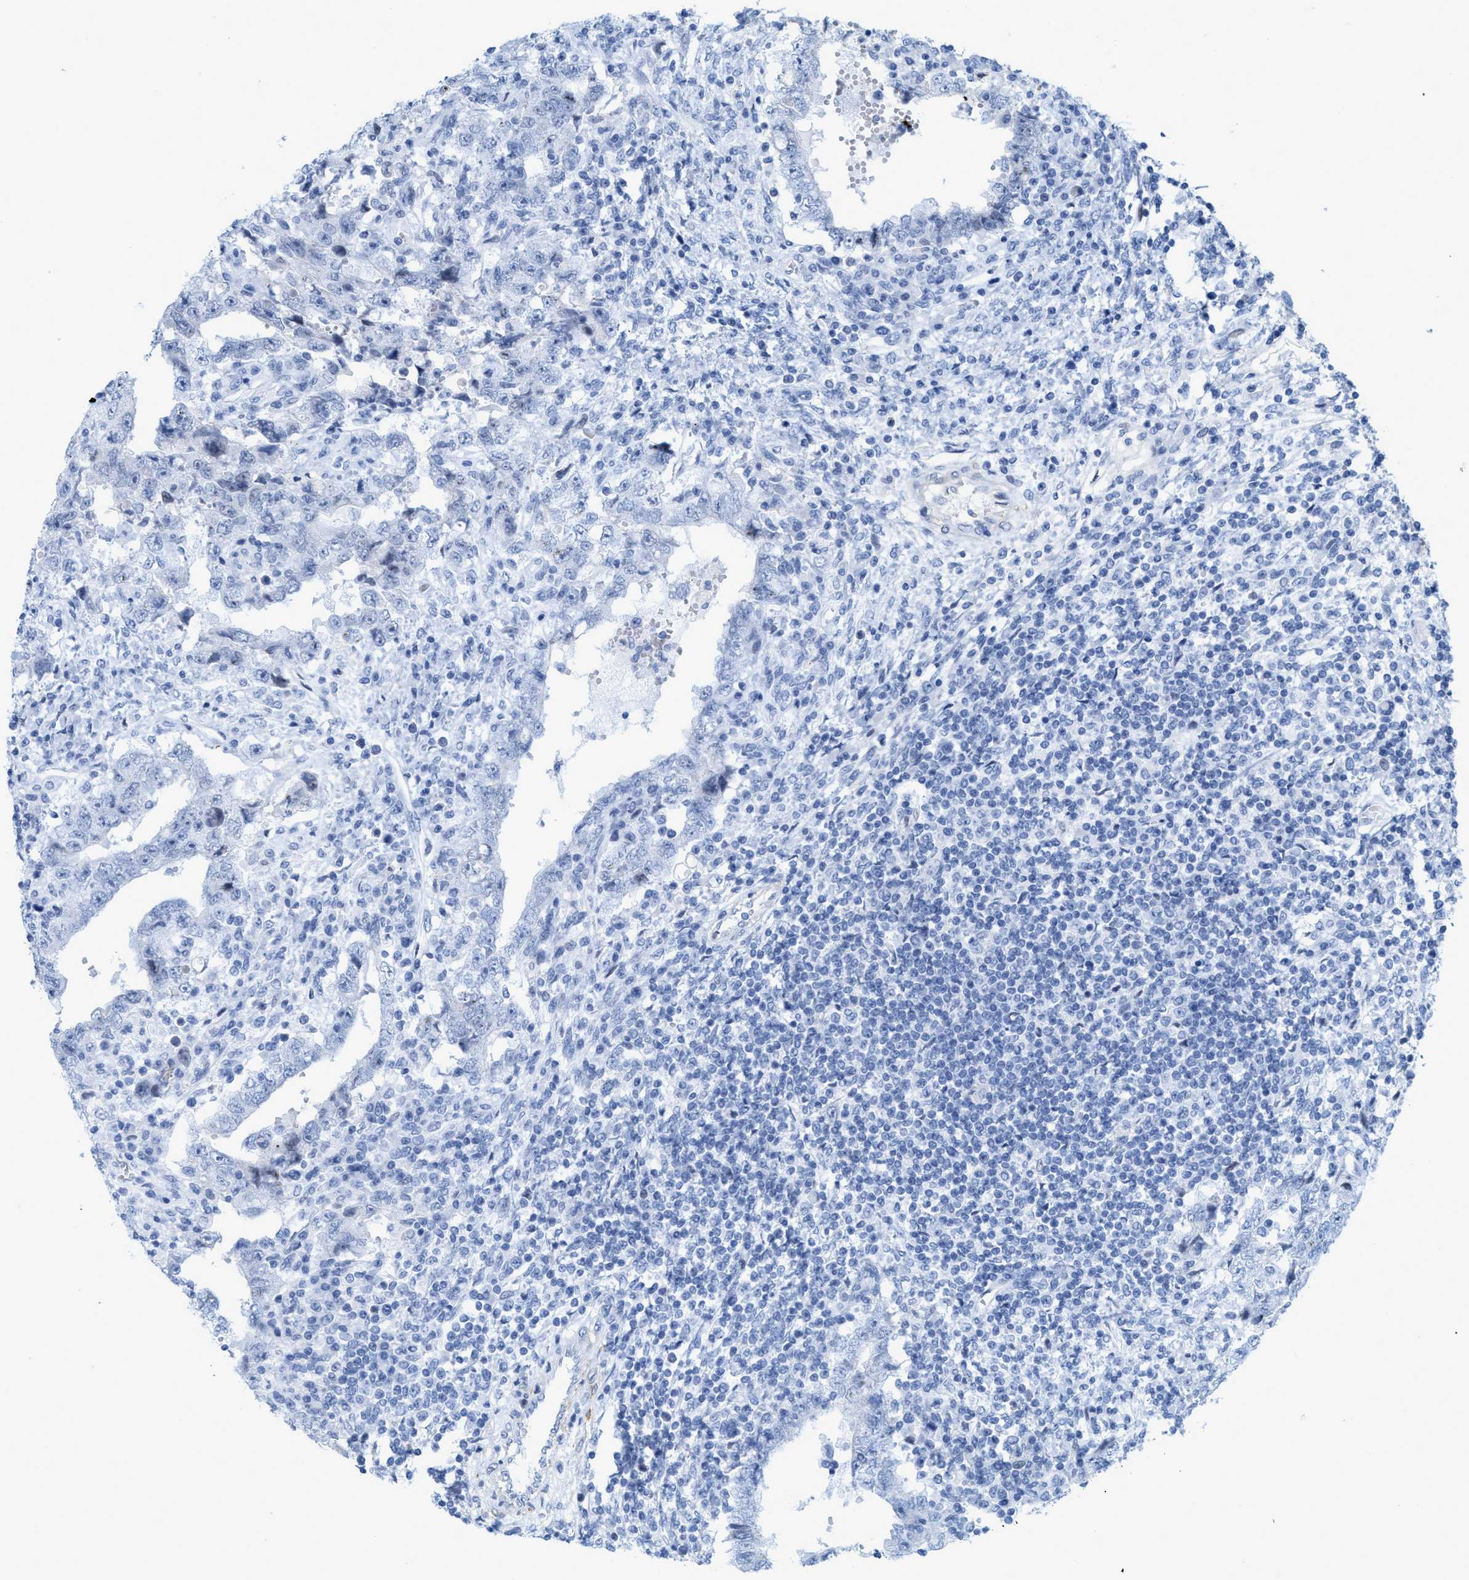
{"staining": {"intensity": "negative", "quantity": "none", "location": "none"}, "tissue": "testis cancer", "cell_type": "Tumor cells", "image_type": "cancer", "snomed": [{"axis": "morphology", "description": "Carcinoma, Embryonal, NOS"}, {"axis": "topography", "description": "Testis"}], "caption": "Immunohistochemistry image of neoplastic tissue: testis embryonal carcinoma stained with DAB demonstrates no significant protein positivity in tumor cells. (Stains: DAB immunohistochemistry with hematoxylin counter stain, Microscopy: brightfield microscopy at high magnification).", "gene": "TAGLN", "patient": {"sex": "male", "age": 26}}